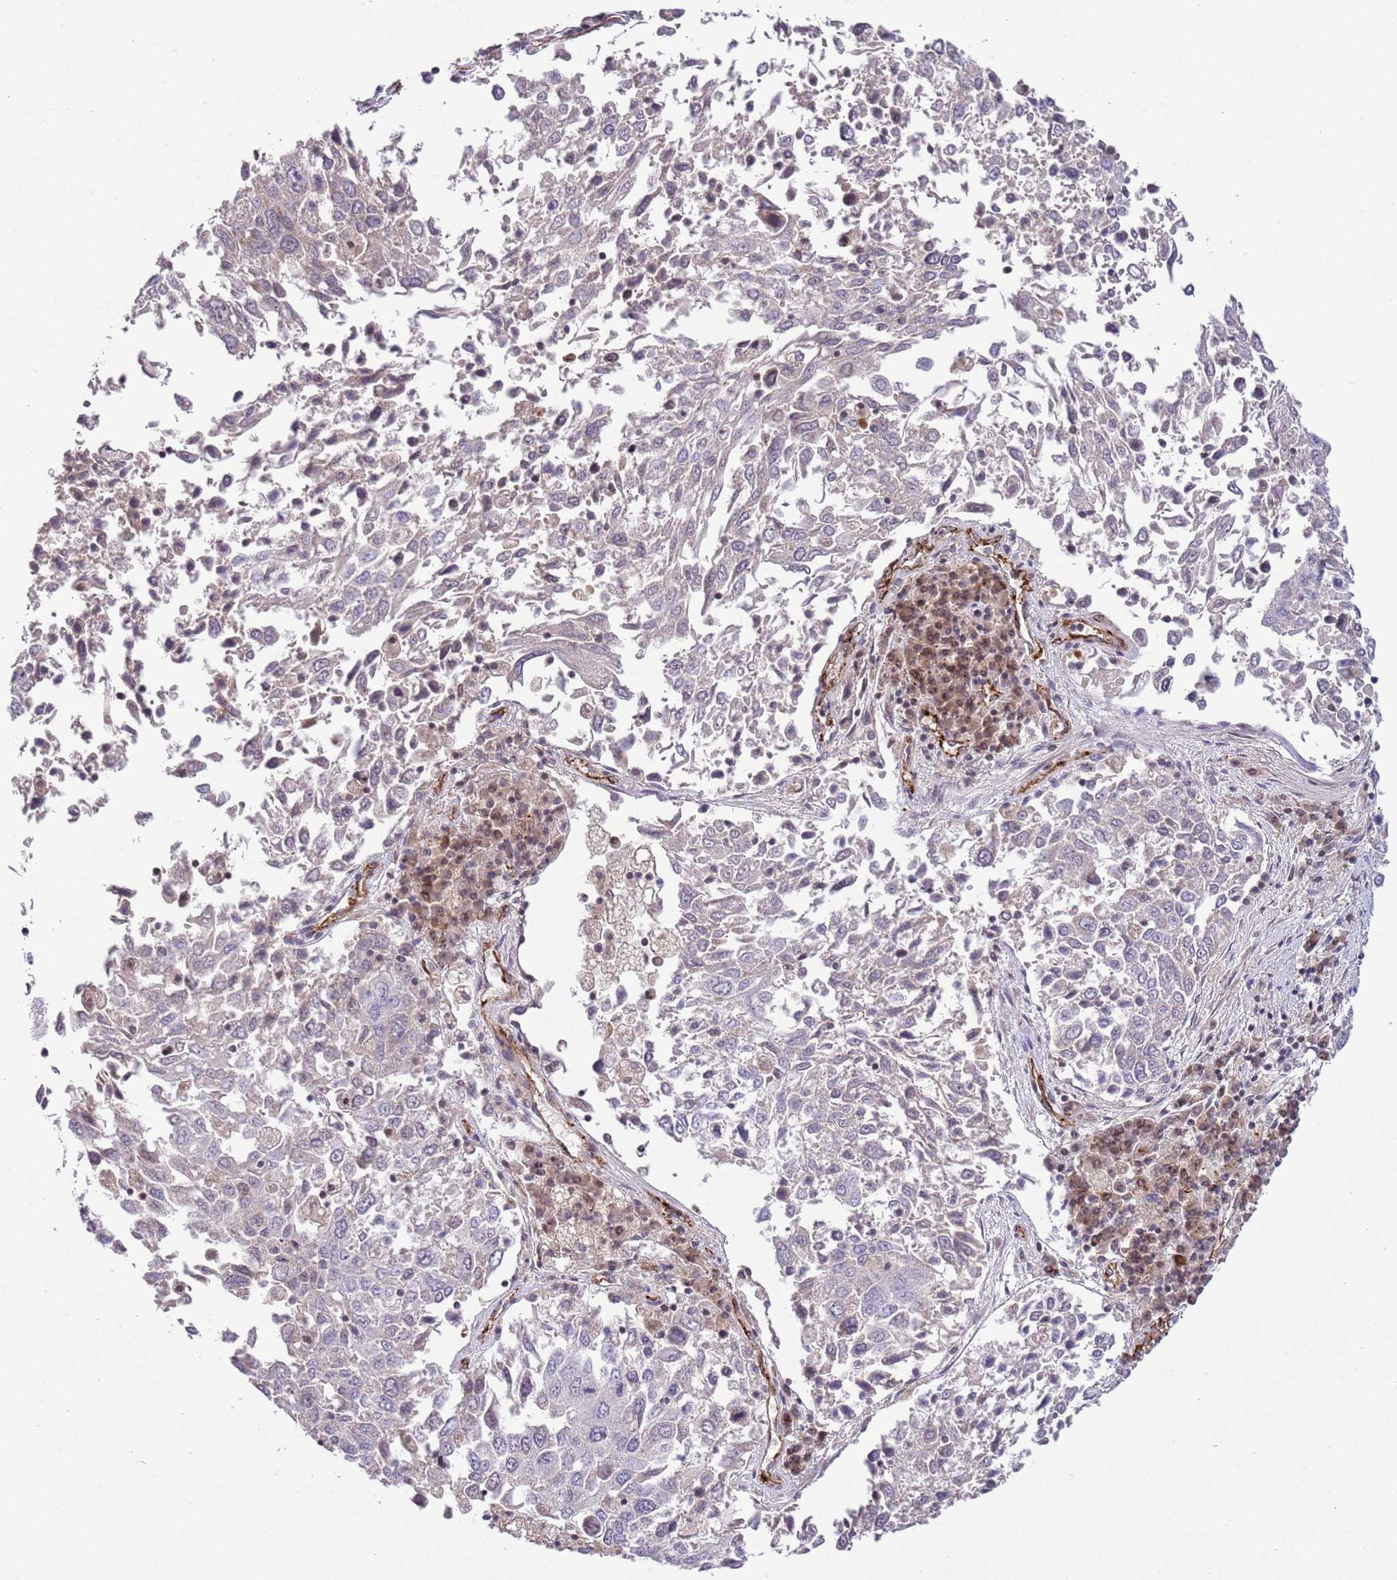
{"staining": {"intensity": "negative", "quantity": "none", "location": "none"}, "tissue": "lung cancer", "cell_type": "Tumor cells", "image_type": "cancer", "snomed": [{"axis": "morphology", "description": "Squamous cell carcinoma, NOS"}, {"axis": "topography", "description": "Lung"}], "caption": "Histopathology image shows no protein positivity in tumor cells of lung cancer (squamous cell carcinoma) tissue.", "gene": "DPP10", "patient": {"sex": "male", "age": 65}}